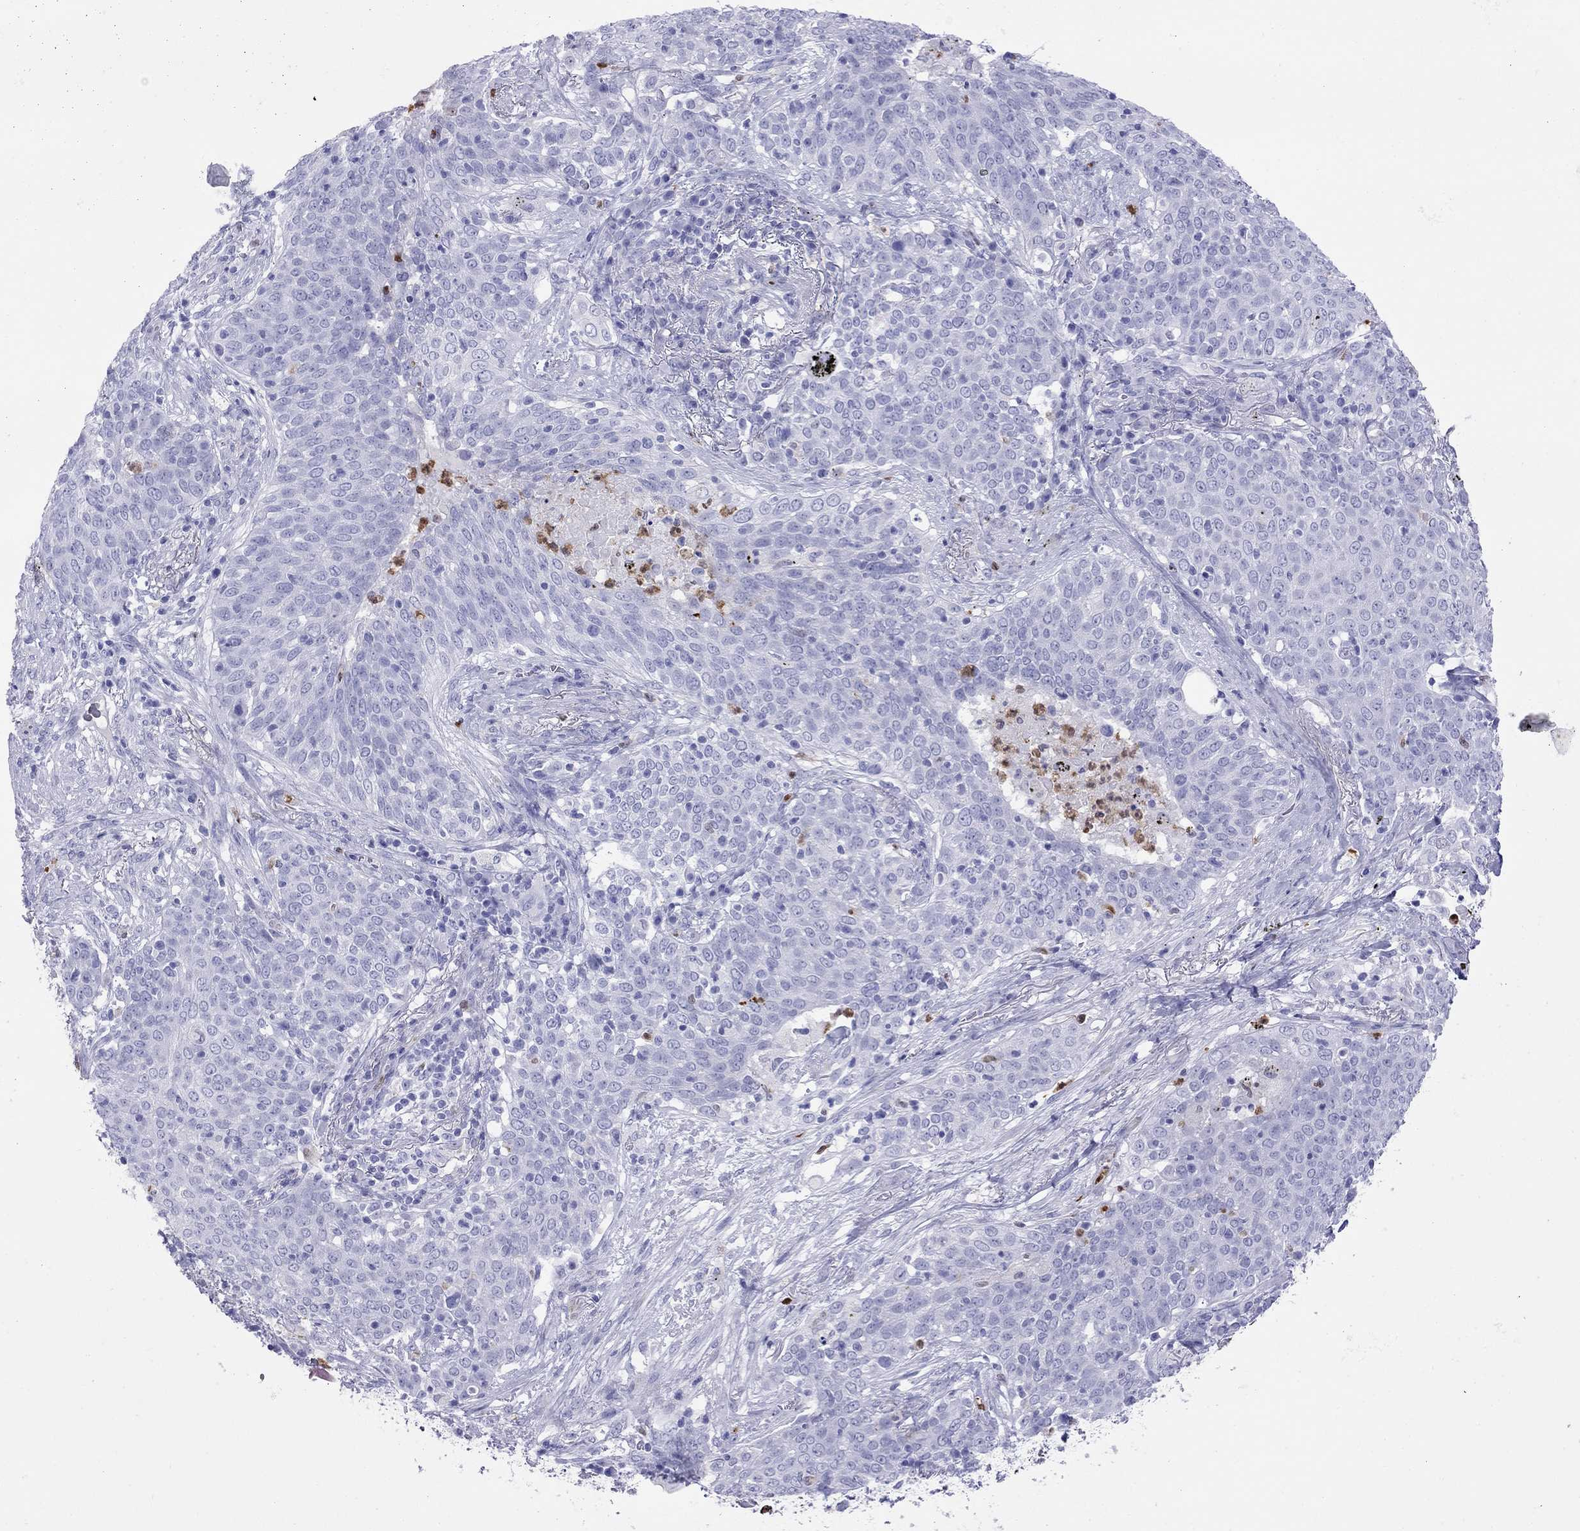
{"staining": {"intensity": "negative", "quantity": "none", "location": "none"}, "tissue": "lung cancer", "cell_type": "Tumor cells", "image_type": "cancer", "snomed": [{"axis": "morphology", "description": "Squamous cell carcinoma, NOS"}, {"axis": "topography", "description": "Lung"}], "caption": "This is an immunohistochemistry (IHC) histopathology image of human lung squamous cell carcinoma. There is no expression in tumor cells.", "gene": "SLAMF1", "patient": {"sex": "male", "age": 82}}